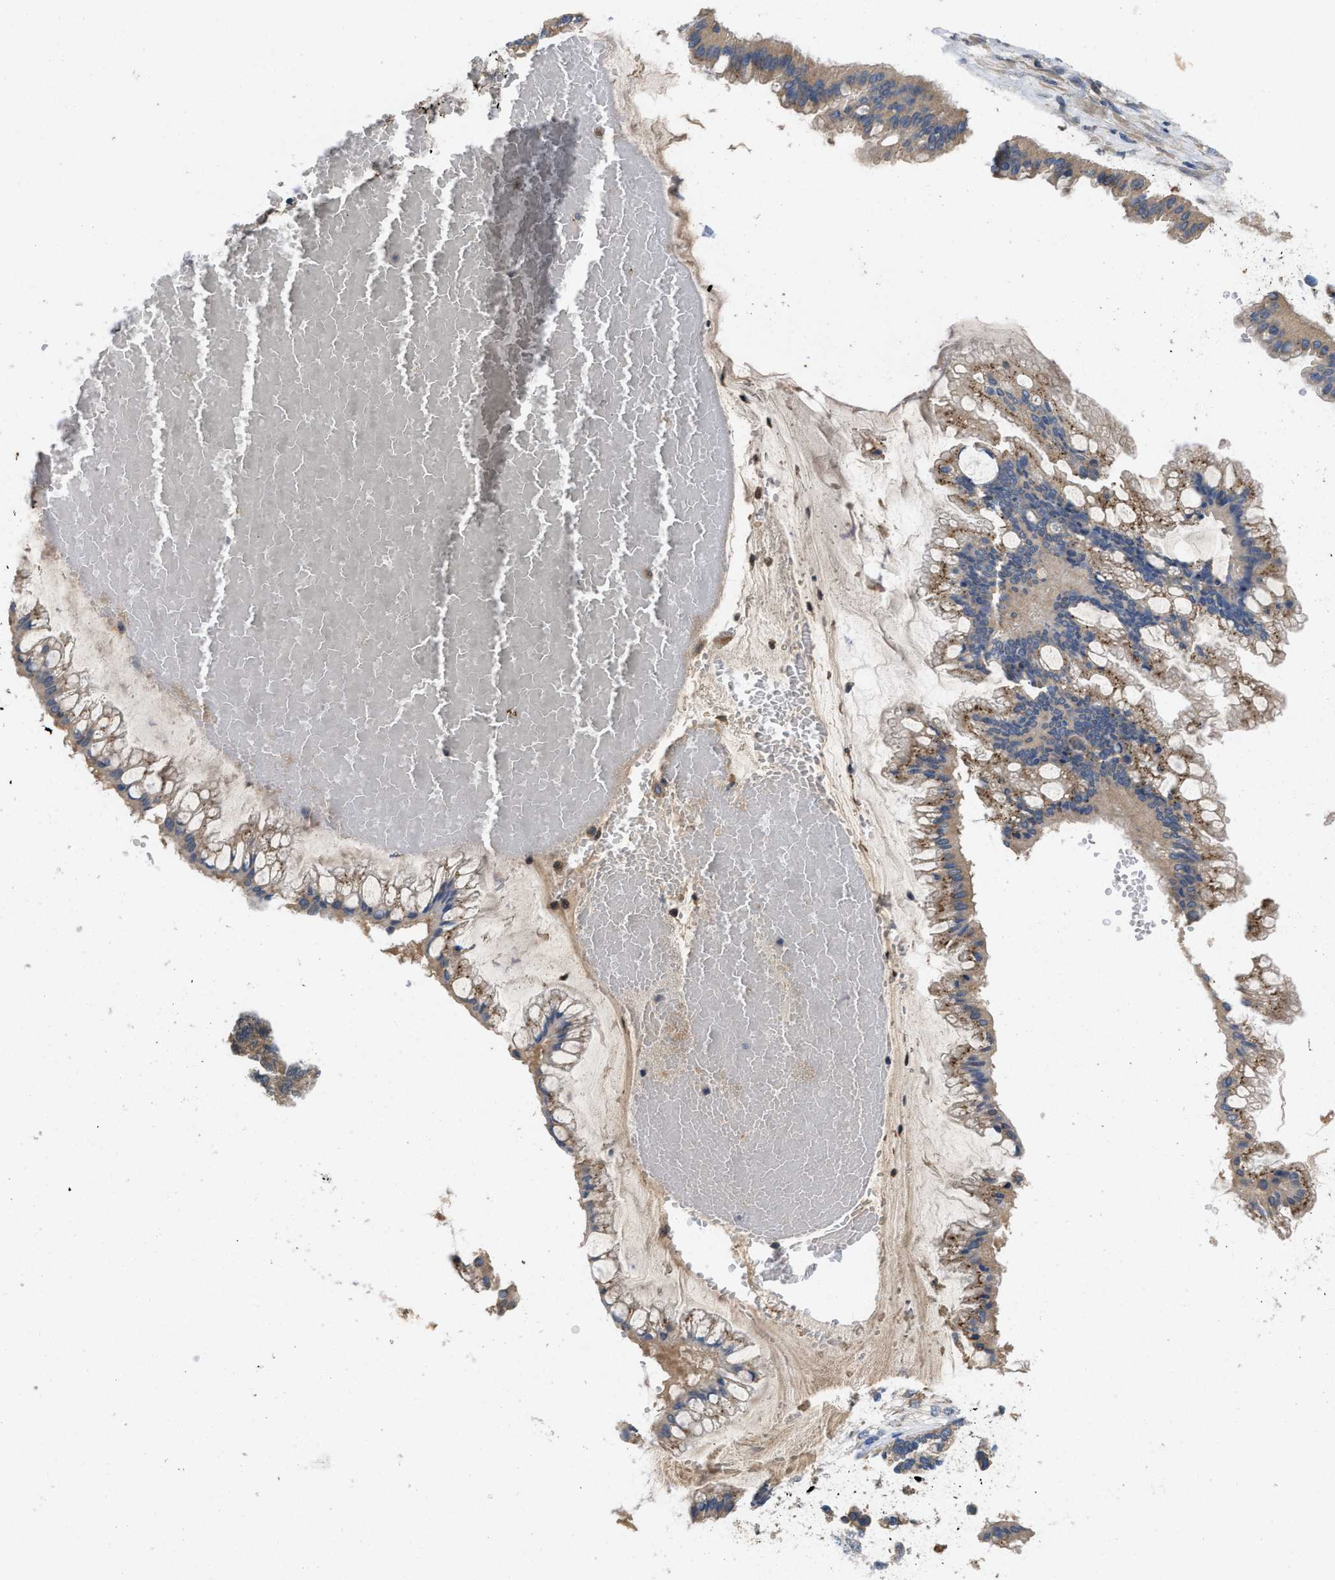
{"staining": {"intensity": "weak", "quantity": ">75%", "location": "cytoplasmic/membranous"}, "tissue": "ovarian cancer", "cell_type": "Tumor cells", "image_type": "cancer", "snomed": [{"axis": "morphology", "description": "Cystadenocarcinoma, mucinous, NOS"}, {"axis": "topography", "description": "Ovary"}], "caption": "Immunohistochemical staining of human ovarian cancer (mucinous cystadenocarcinoma) reveals weak cytoplasmic/membranous protein staining in approximately >75% of tumor cells. (Brightfield microscopy of DAB IHC at high magnification).", "gene": "RNF216", "patient": {"sex": "female", "age": 73}}